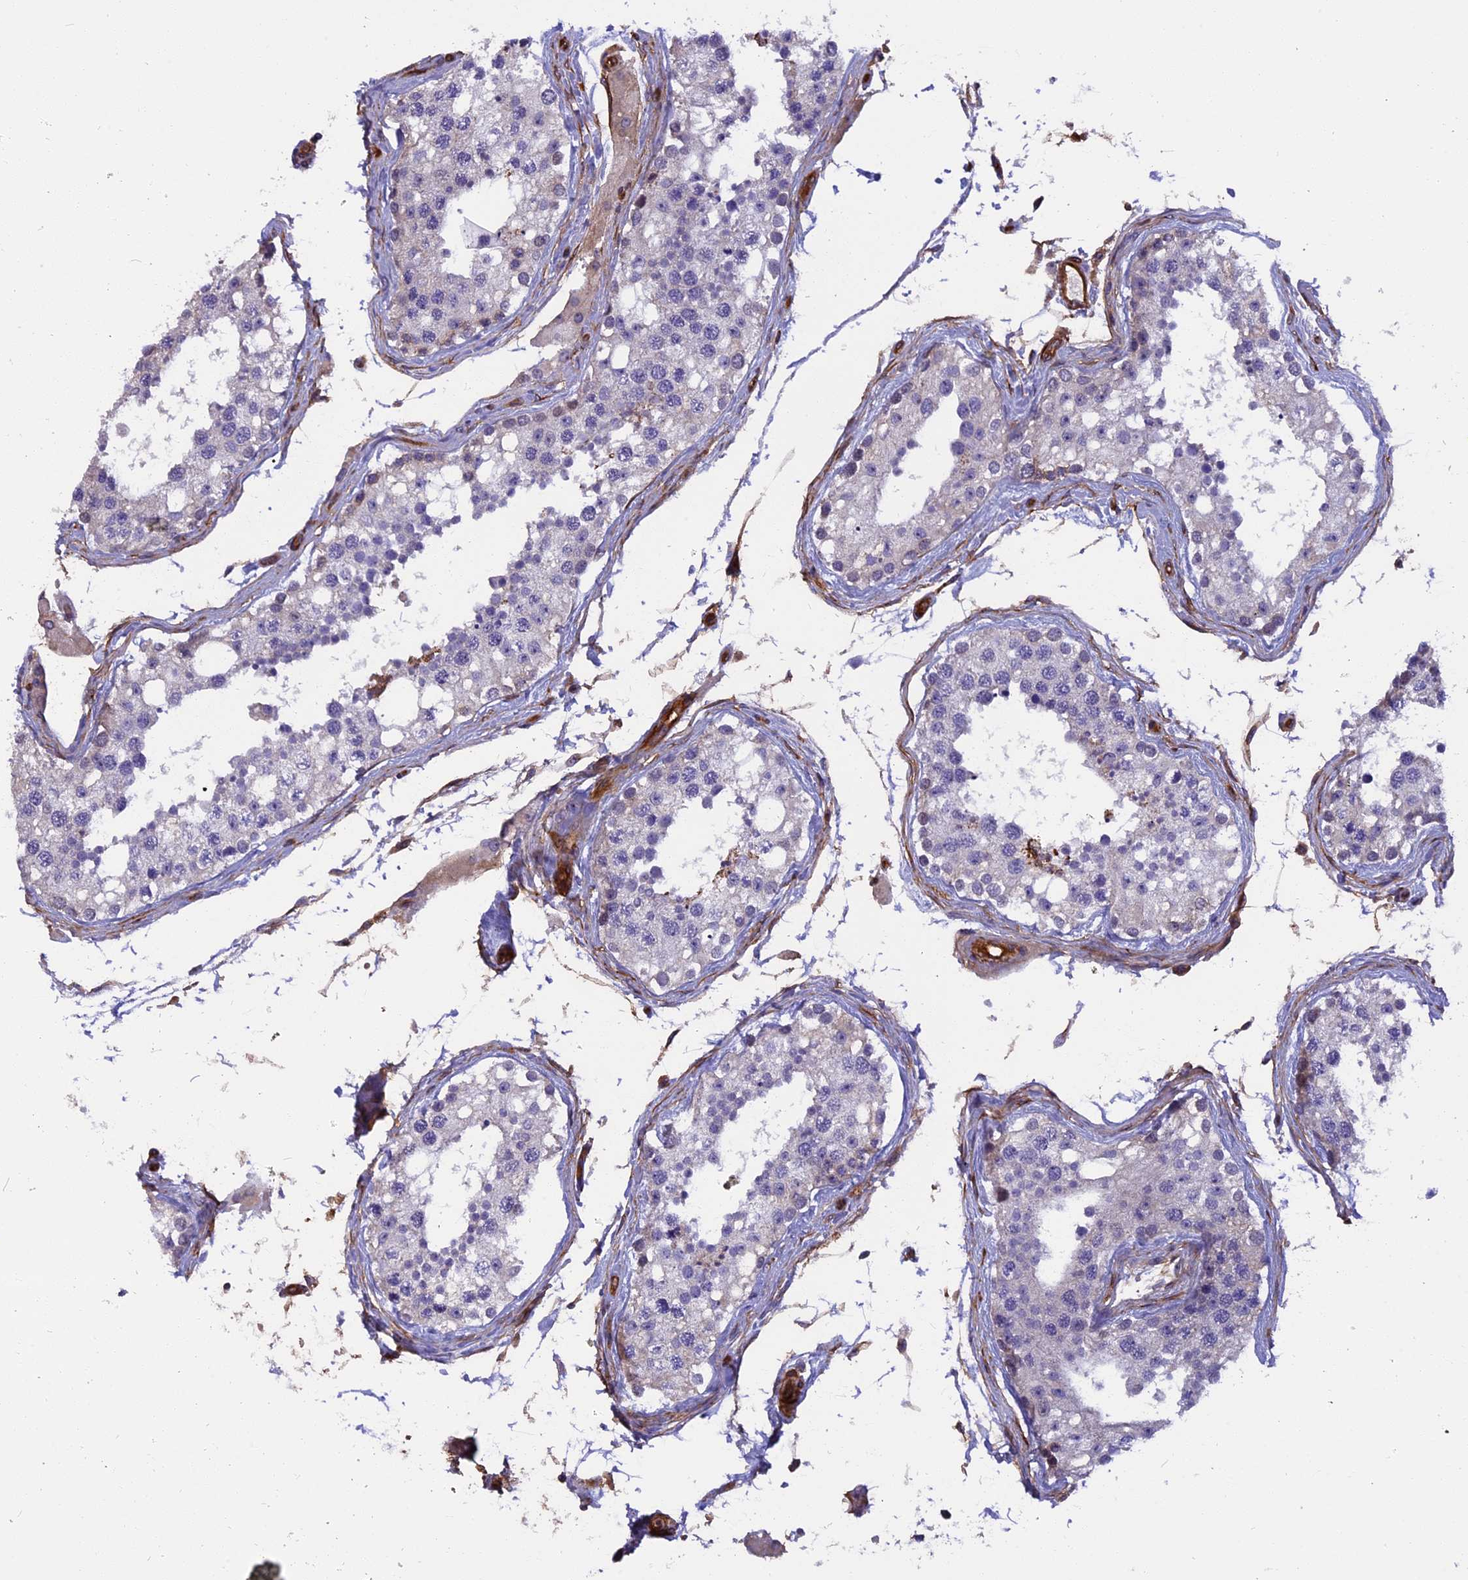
{"staining": {"intensity": "negative", "quantity": "none", "location": "none"}, "tissue": "testis", "cell_type": "Cells in seminiferous ducts", "image_type": "normal", "snomed": [{"axis": "morphology", "description": "Normal tissue, NOS"}, {"axis": "topography", "description": "Testis"}], "caption": "Testis stained for a protein using immunohistochemistry exhibits no staining cells in seminiferous ducts.", "gene": "EHBP1L1", "patient": {"sex": "male", "age": 68}}